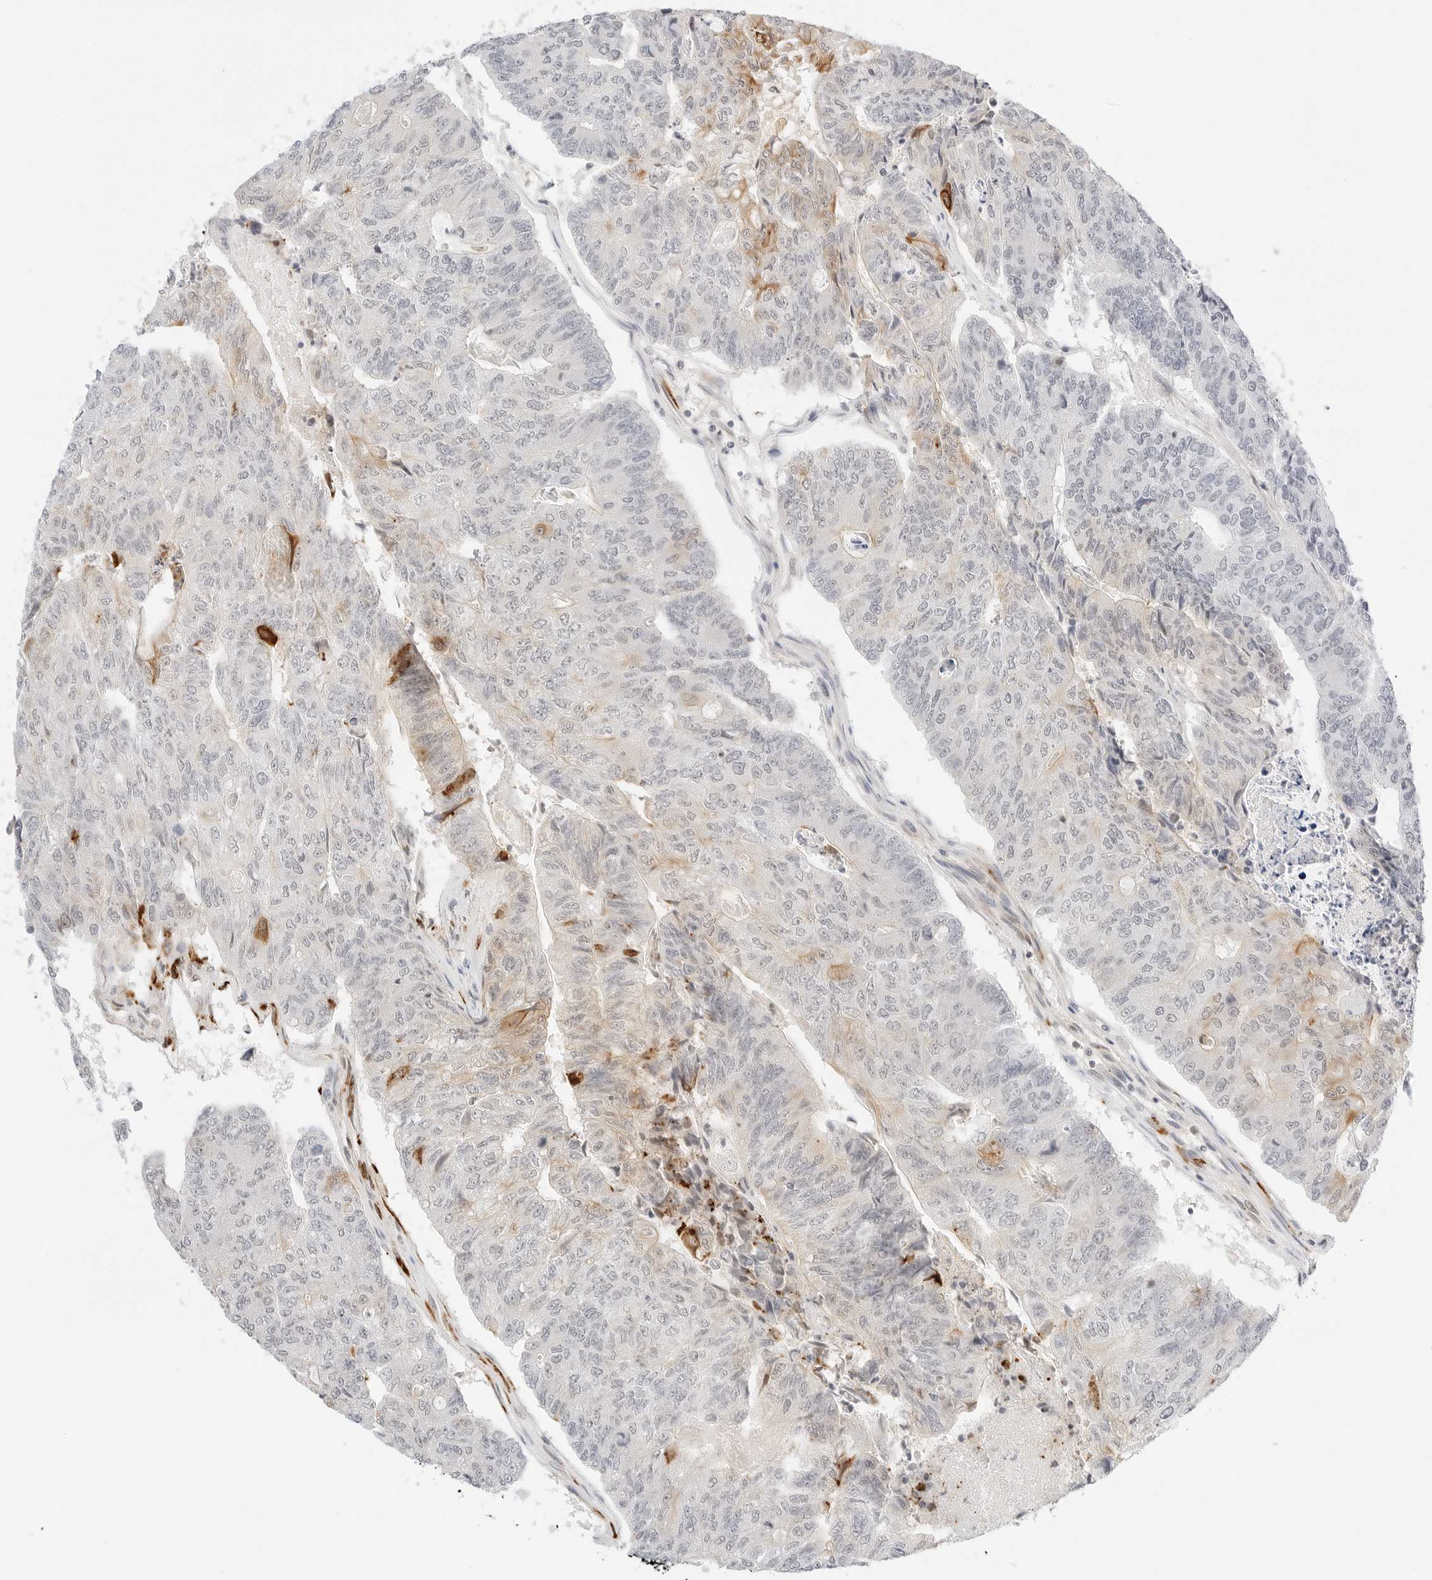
{"staining": {"intensity": "negative", "quantity": "none", "location": "none"}, "tissue": "colorectal cancer", "cell_type": "Tumor cells", "image_type": "cancer", "snomed": [{"axis": "morphology", "description": "Adenocarcinoma, NOS"}, {"axis": "topography", "description": "Colon"}], "caption": "This is an immunohistochemistry (IHC) histopathology image of adenocarcinoma (colorectal). There is no staining in tumor cells.", "gene": "TEKT2", "patient": {"sex": "female", "age": 67}}